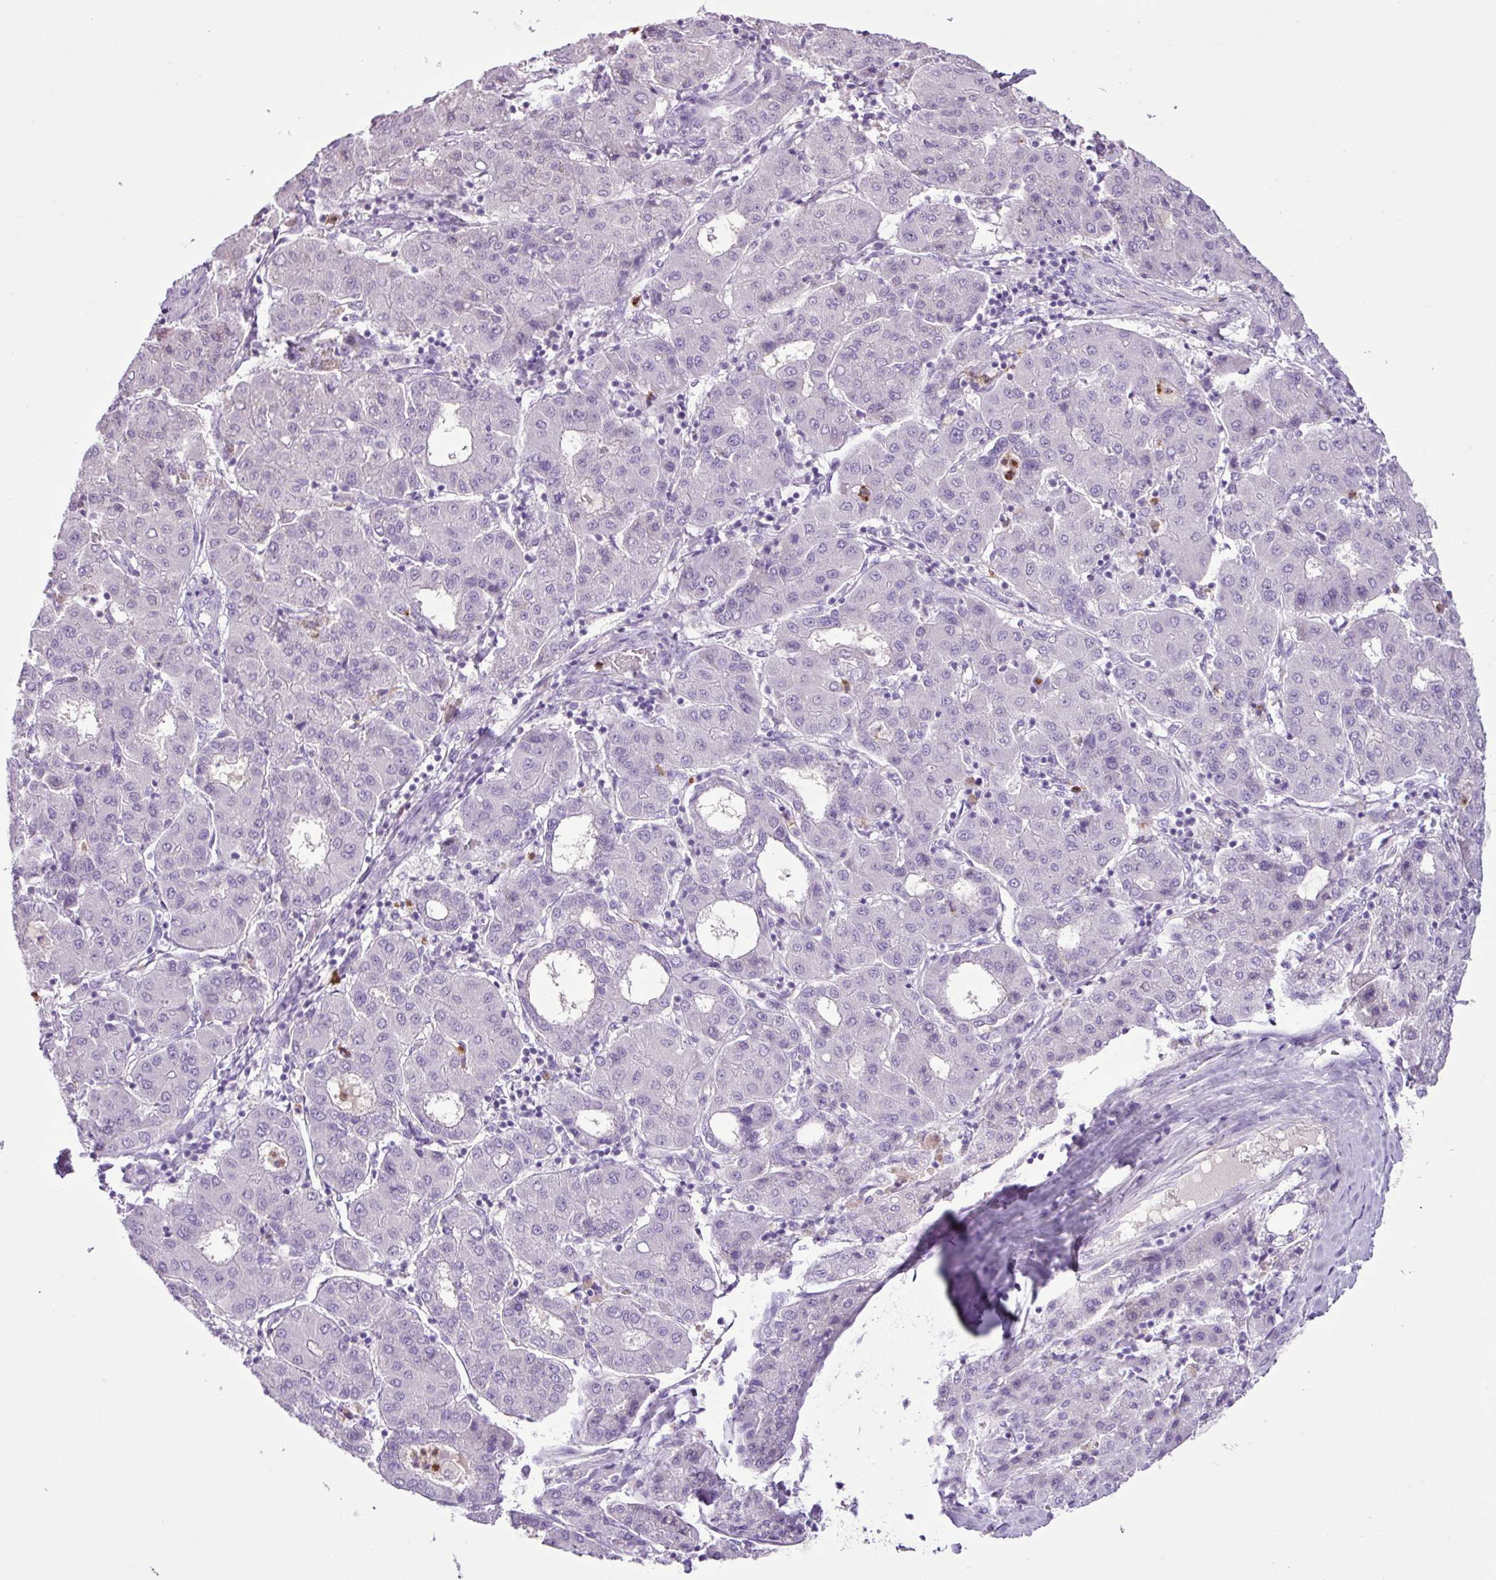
{"staining": {"intensity": "negative", "quantity": "none", "location": "none"}, "tissue": "liver cancer", "cell_type": "Tumor cells", "image_type": "cancer", "snomed": [{"axis": "morphology", "description": "Carcinoma, Hepatocellular, NOS"}, {"axis": "topography", "description": "Liver"}], "caption": "This histopathology image is of hepatocellular carcinoma (liver) stained with IHC to label a protein in brown with the nuclei are counter-stained blue. There is no staining in tumor cells. (DAB (3,3'-diaminobenzidine) immunohistochemistry, high magnification).", "gene": "HTR3E", "patient": {"sex": "male", "age": 65}}